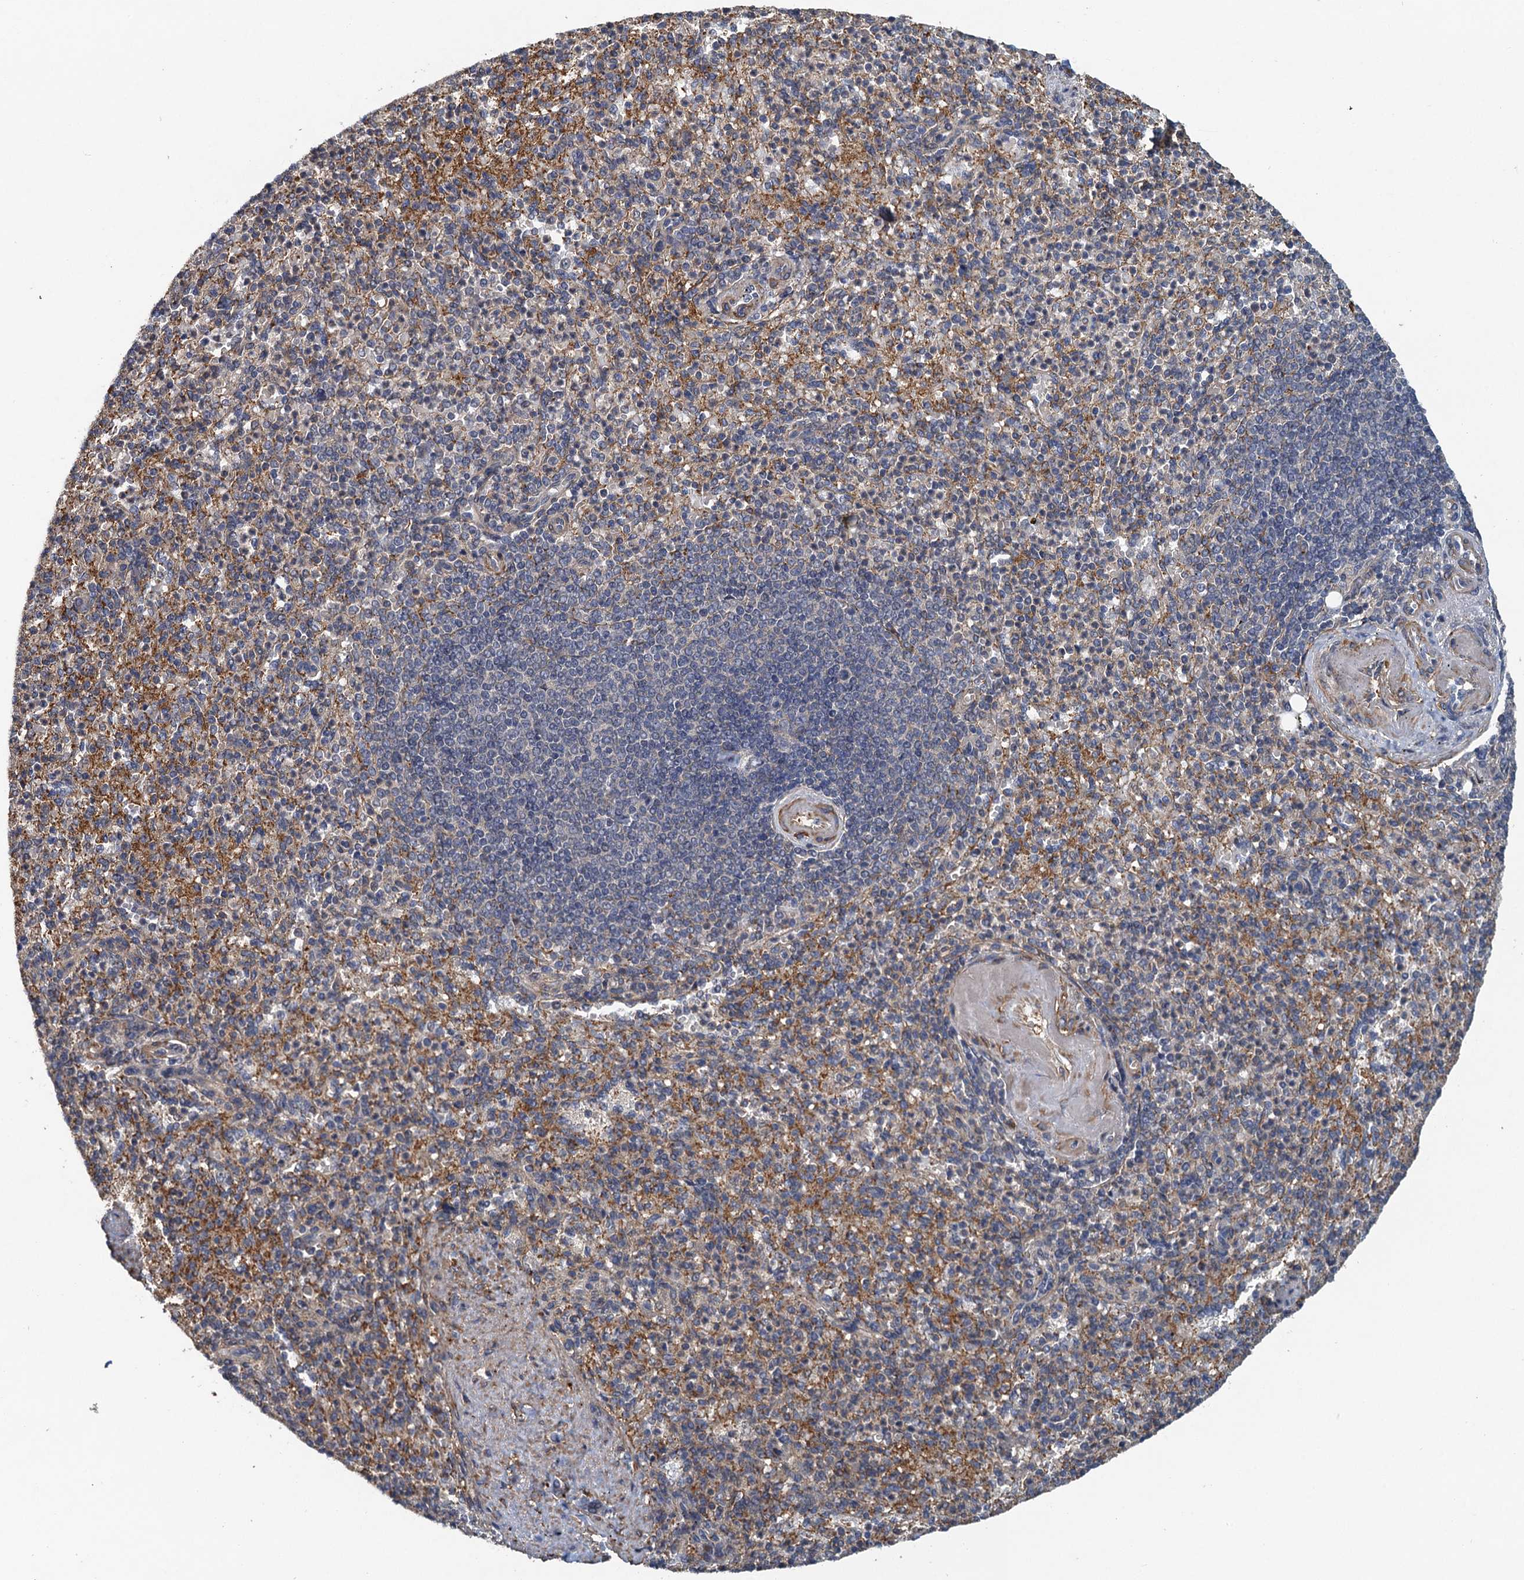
{"staining": {"intensity": "moderate", "quantity": "<25%", "location": "cytoplasmic/membranous"}, "tissue": "spleen", "cell_type": "Cells in red pulp", "image_type": "normal", "snomed": [{"axis": "morphology", "description": "Normal tissue, NOS"}, {"axis": "topography", "description": "Spleen"}], "caption": "Immunohistochemical staining of benign spleen displays <25% levels of moderate cytoplasmic/membranous protein expression in approximately <25% of cells in red pulp. The staining was performed using DAB, with brown indicating positive protein expression. Nuclei are stained blue with hematoxylin.", "gene": "MEAK7", "patient": {"sex": "female", "age": 74}}